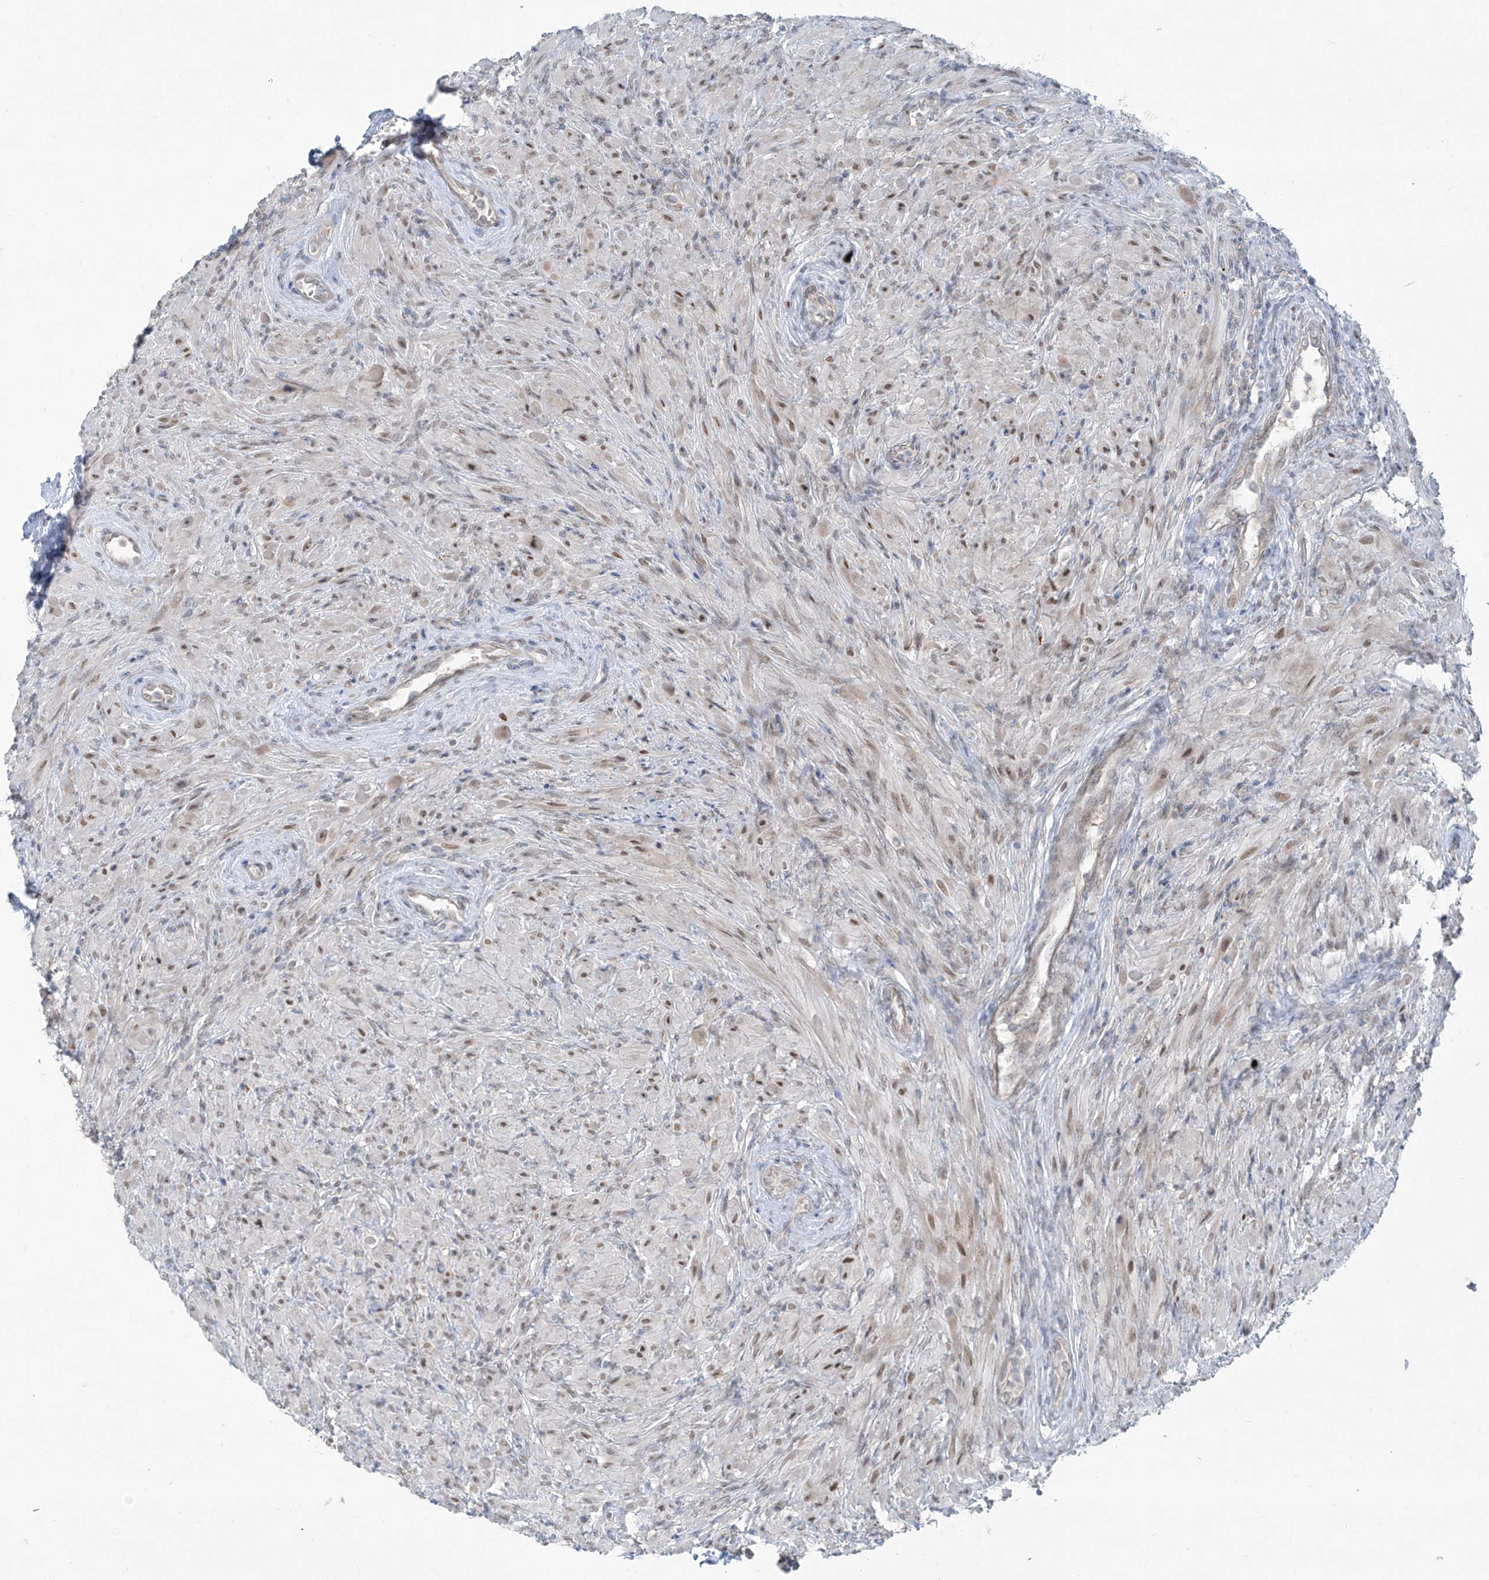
{"staining": {"intensity": "moderate", "quantity": "<25%", "location": "nuclear"}, "tissue": "prostate", "cell_type": "Glandular cells", "image_type": "normal", "snomed": [{"axis": "morphology", "description": "Normal tissue, NOS"}, {"axis": "topography", "description": "Prostate"}], "caption": "Immunohistochemical staining of unremarkable human prostate exhibits low levels of moderate nuclear expression in about <25% of glandular cells.", "gene": "PPAT", "patient": {"sex": "male", "age": 76}}